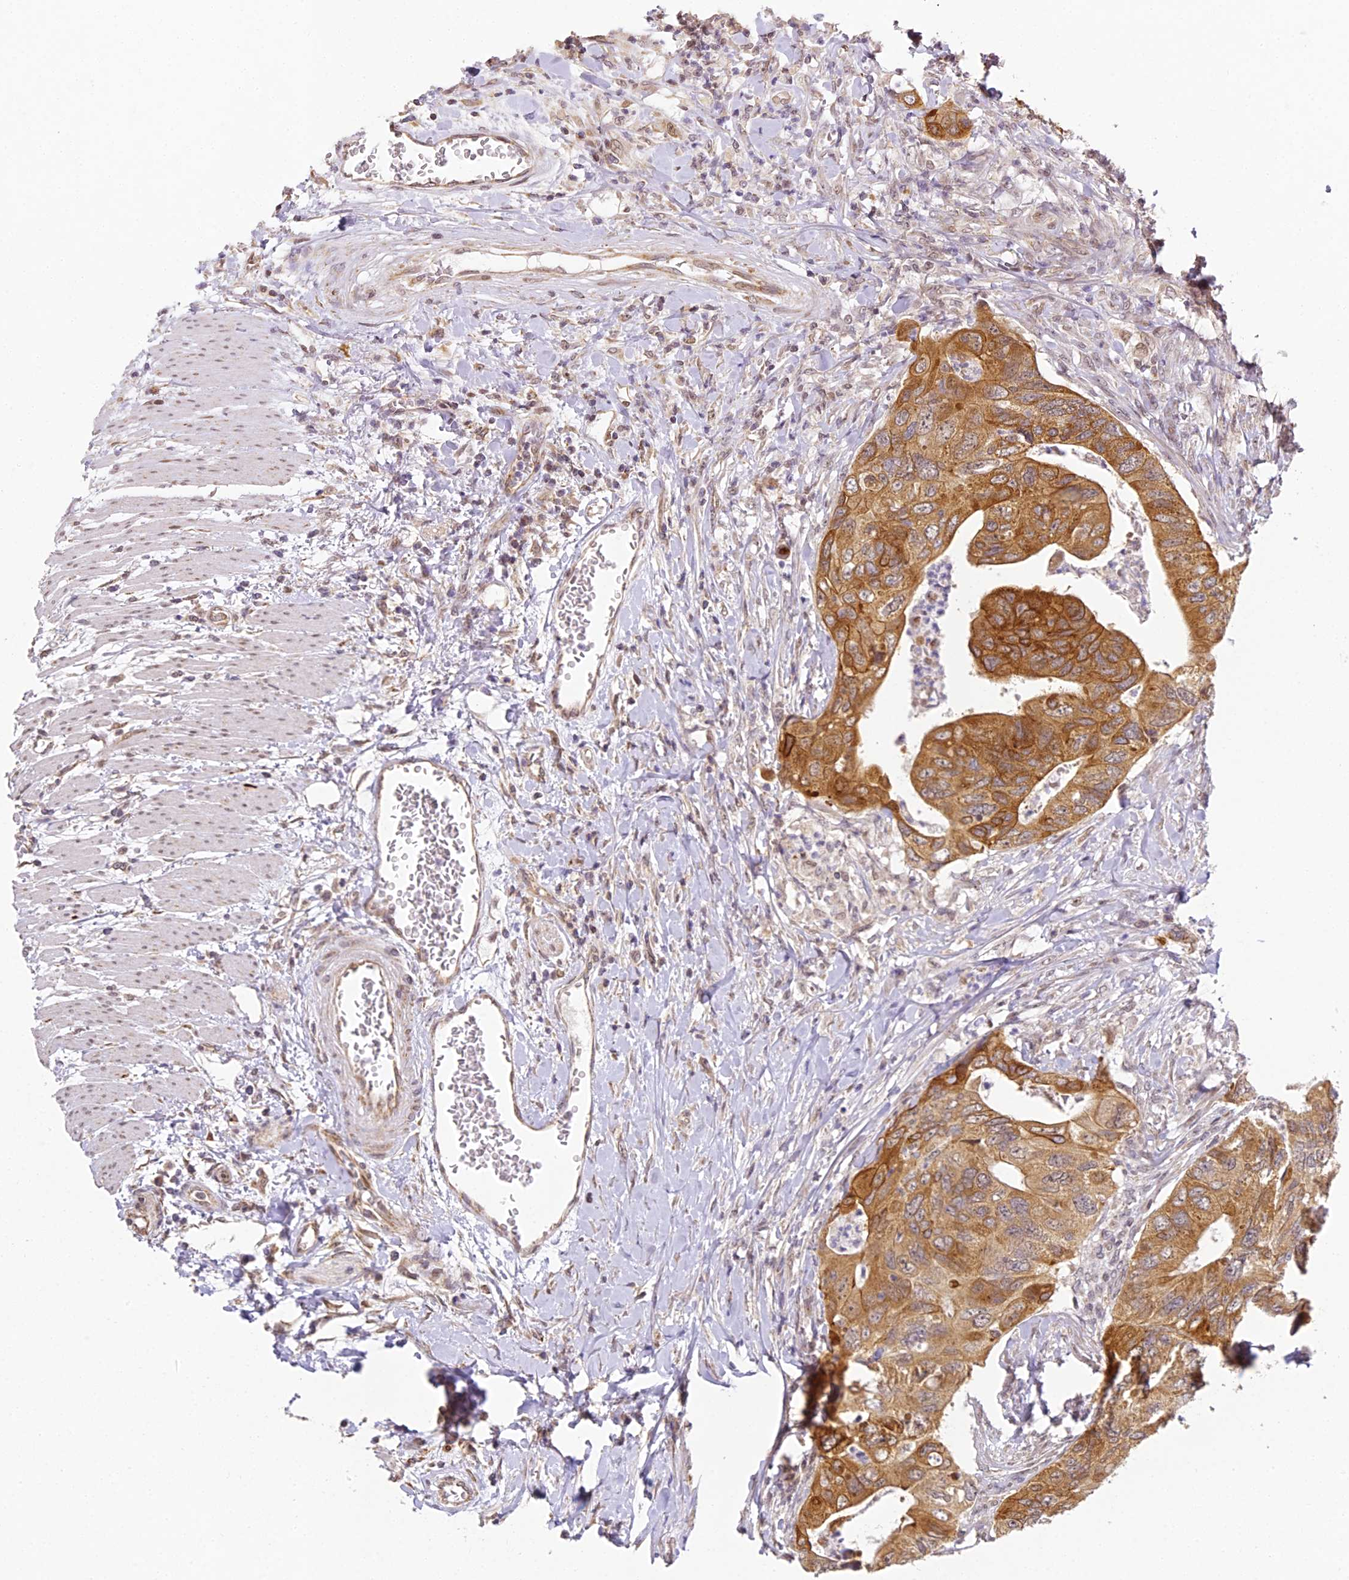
{"staining": {"intensity": "strong", "quantity": ">75%", "location": "cytoplasmic/membranous"}, "tissue": "colorectal cancer", "cell_type": "Tumor cells", "image_type": "cancer", "snomed": [{"axis": "morphology", "description": "Adenocarcinoma, NOS"}, {"axis": "topography", "description": "Rectum"}], "caption": "Colorectal cancer (adenocarcinoma) stained with a protein marker displays strong staining in tumor cells.", "gene": "DNAAF10", "patient": {"sex": "male", "age": 63}}